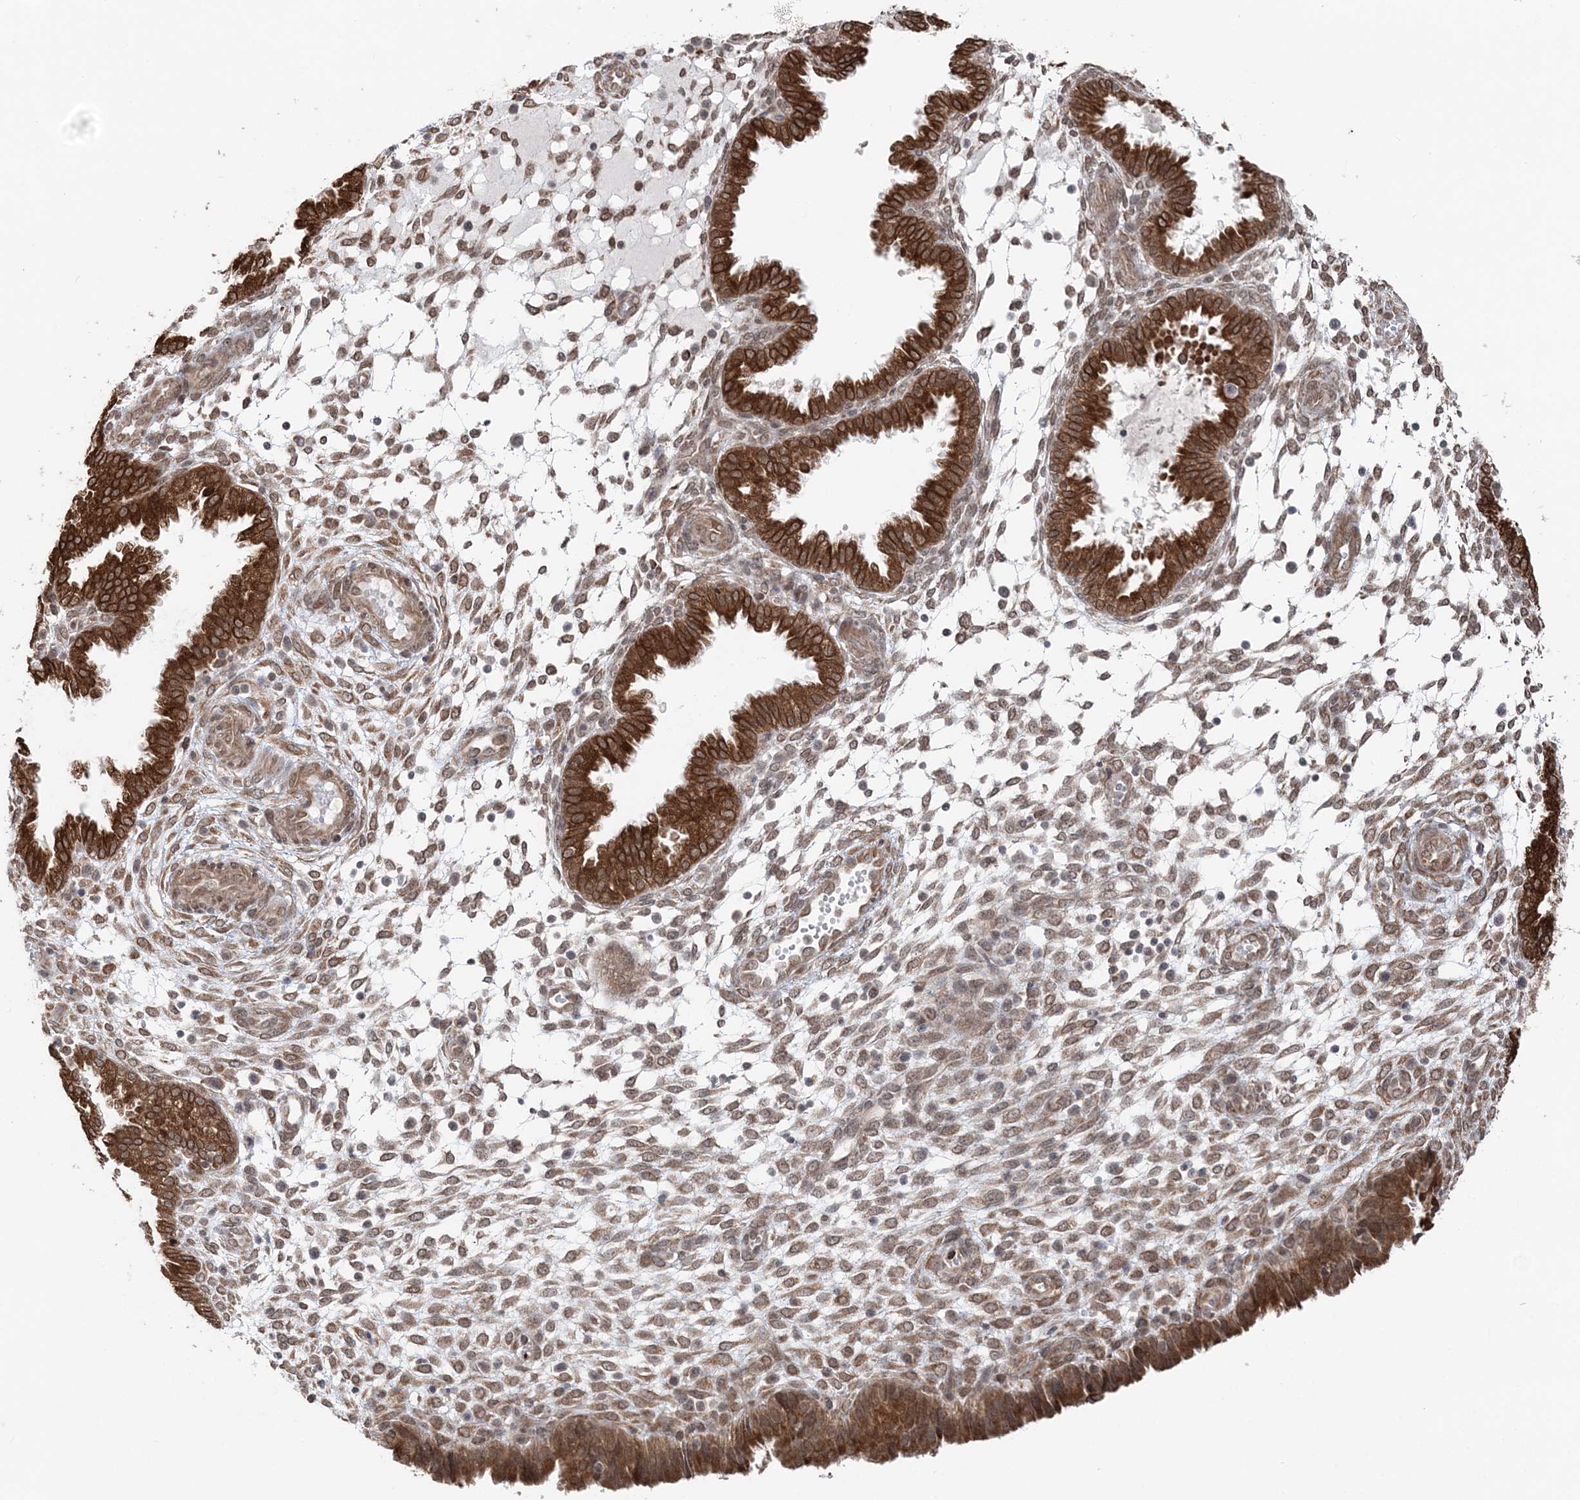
{"staining": {"intensity": "weak", "quantity": "25%-75%", "location": "cytoplasmic/membranous"}, "tissue": "endometrium", "cell_type": "Cells in endometrial stroma", "image_type": "normal", "snomed": [{"axis": "morphology", "description": "Normal tissue, NOS"}, {"axis": "topography", "description": "Endometrium"}], "caption": "This image exhibits immunohistochemistry staining of benign human endometrium, with low weak cytoplasmic/membranous expression in approximately 25%-75% of cells in endometrial stroma.", "gene": "TMED10", "patient": {"sex": "female", "age": 33}}